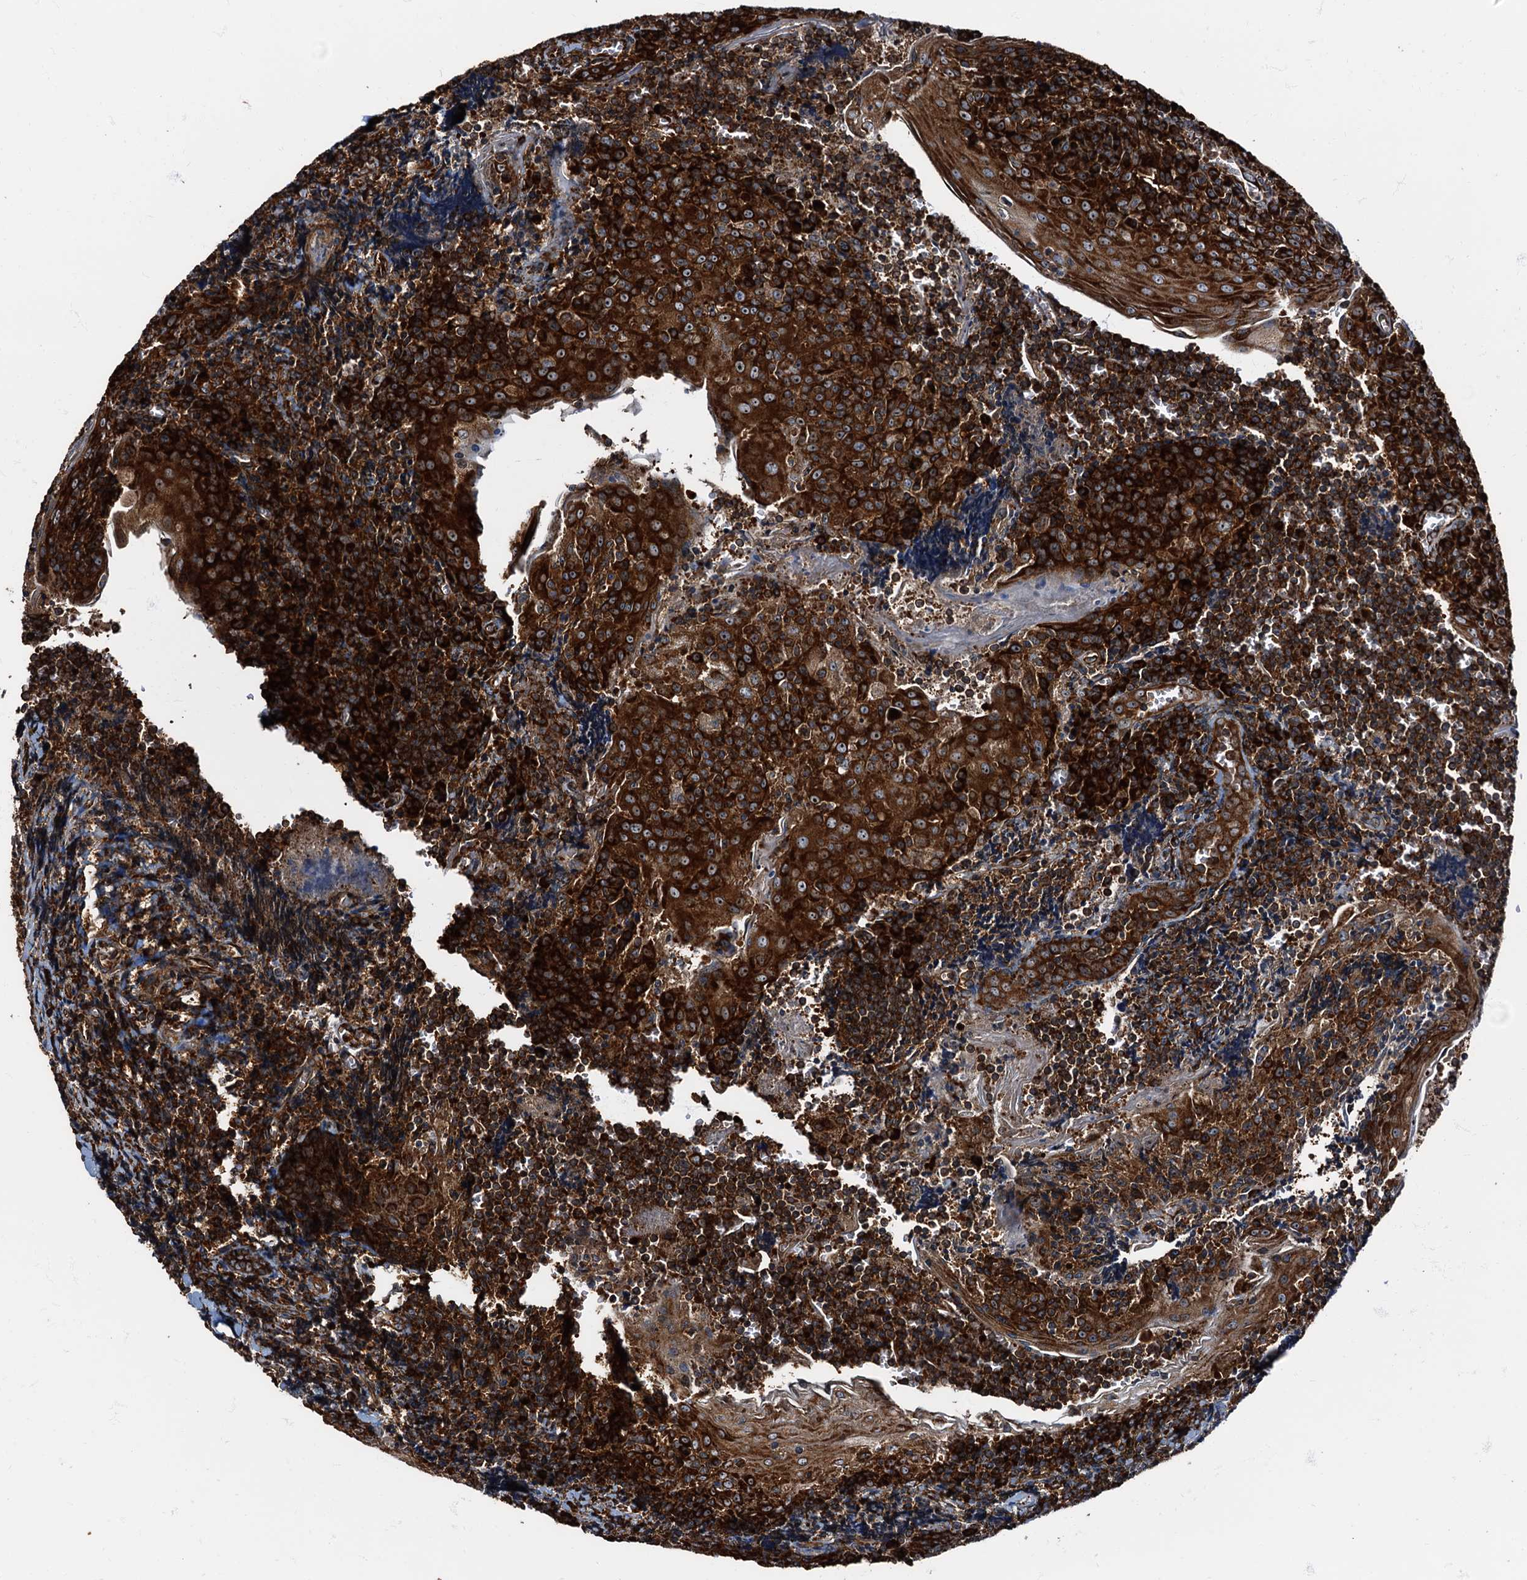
{"staining": {"intensity": "strong", "quantity": ">75%", "location": "cytoplasmic/membranous"}, "tissue": "tonsil", "cell_type": "Germinal center cells", "image_type": "normal", "snomed": [{"axis": "morphology", "description": "Normal tissue, NOS"}, {"axis": "topography", "description": "Tonsil"}], "caption": "High-magnification brightfield microscopy of benign tonsil stained with DAB (3,3'-diaminobenzidine) (brown) and counterstained with hematoxylin (blue). germinal center cells exhibit strong cytoplasmic/membranous positivity is seen in about>75% of cells. (DAB (3,3'-diaminobenzidine) IHC, brown staining for protein, blue staining for nuclei).", "gene": "ATP2C1", "patient": {"sex": "male", "age": 27}}